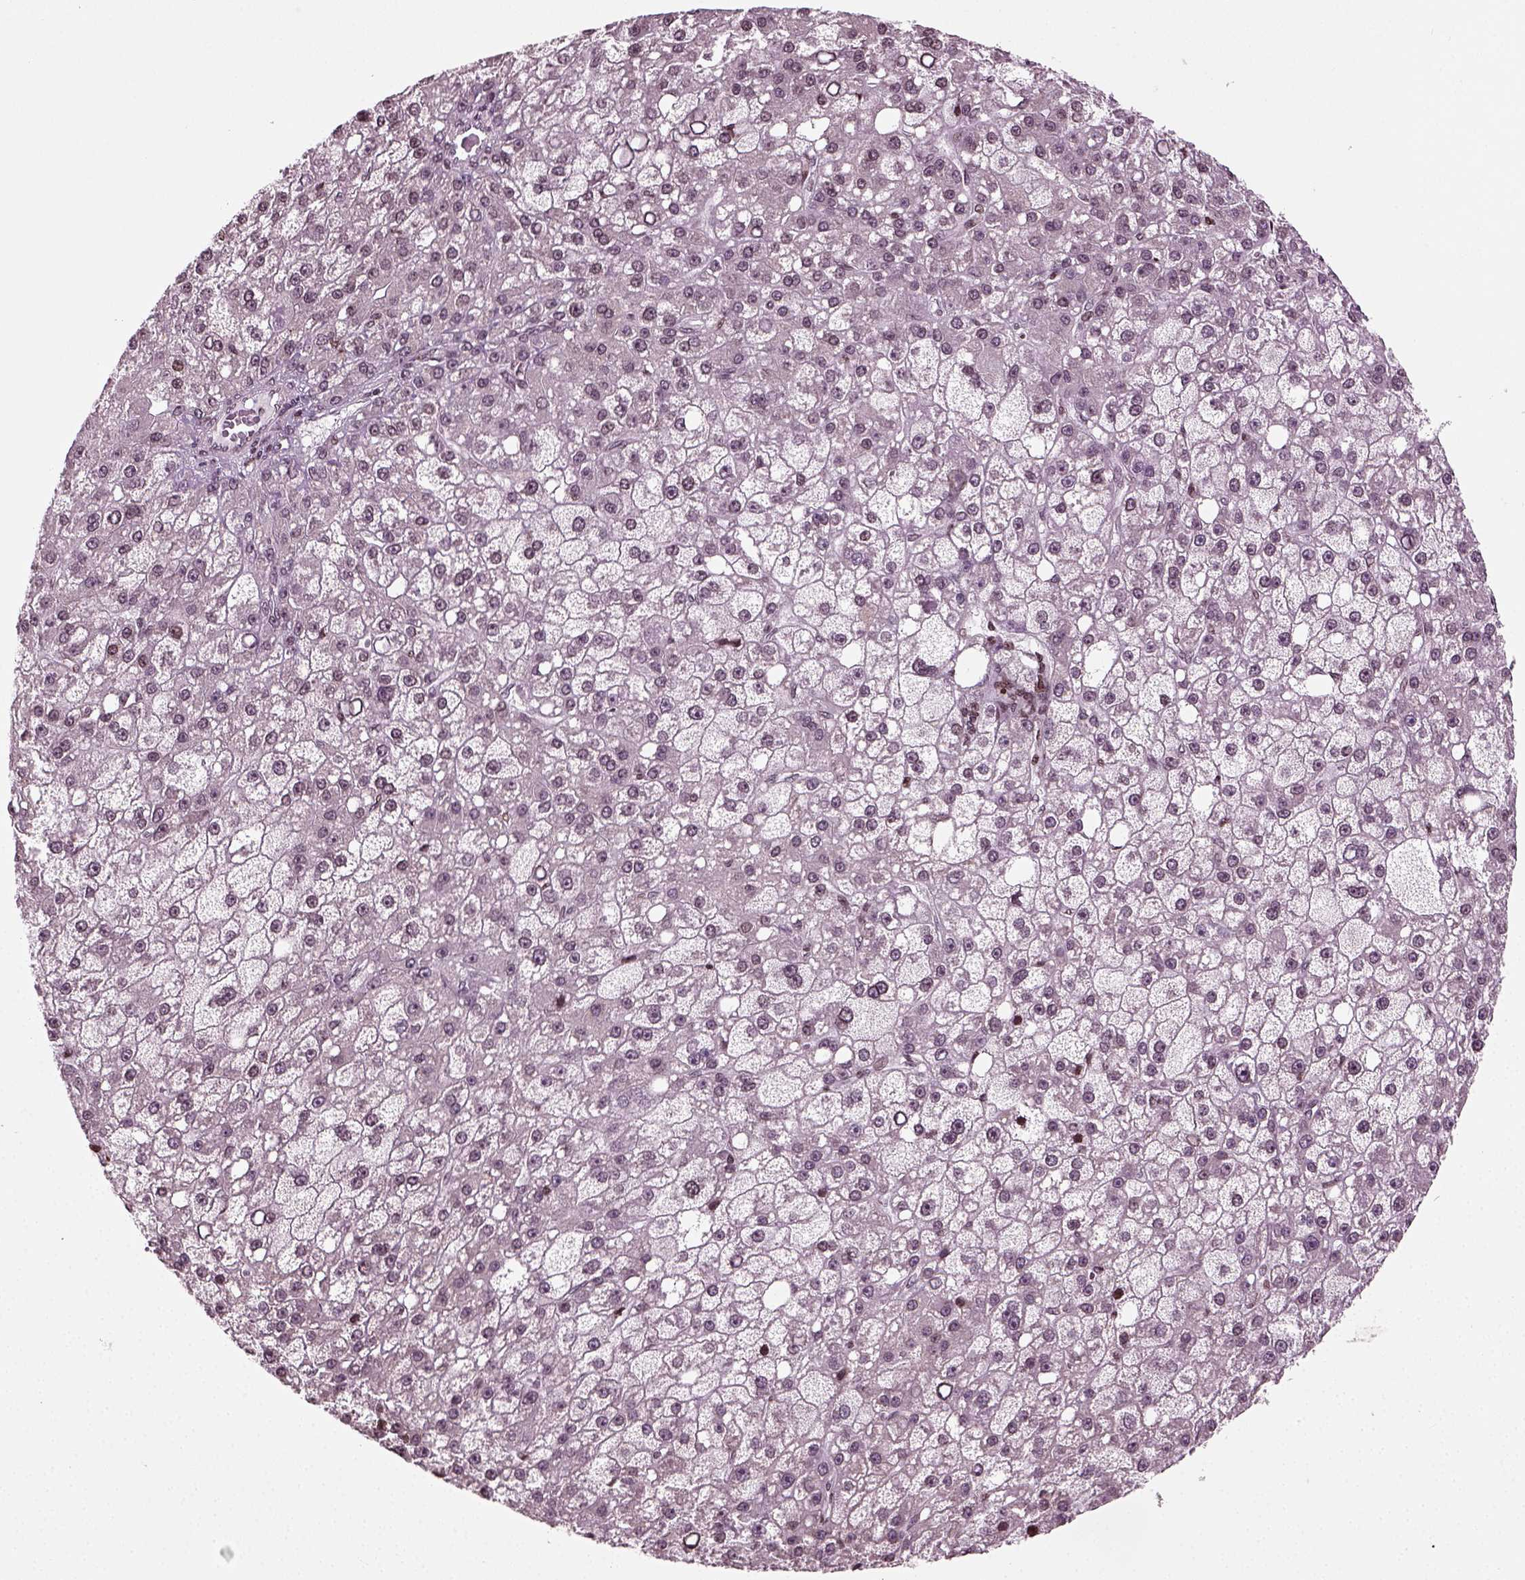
{"staining": {"intensity": "negative", "quantity": "none", "location": "none"}, "tissue": "liver cancer", "cell_type": "Tumor cells", "image_type": "cancer", "snomed": [{"axis": "morphology", "description": "Carcinoma, Hepatocellular, NOS"}, {"axis": "topography", "description": "Liver"}], "caption": "Hepatocellular carcinoma (liver) stained for a protein using IHC demonstrates no expression tumor cells.", "gene": "HEYL", "patient": {"sex": "male", "age": 67}}